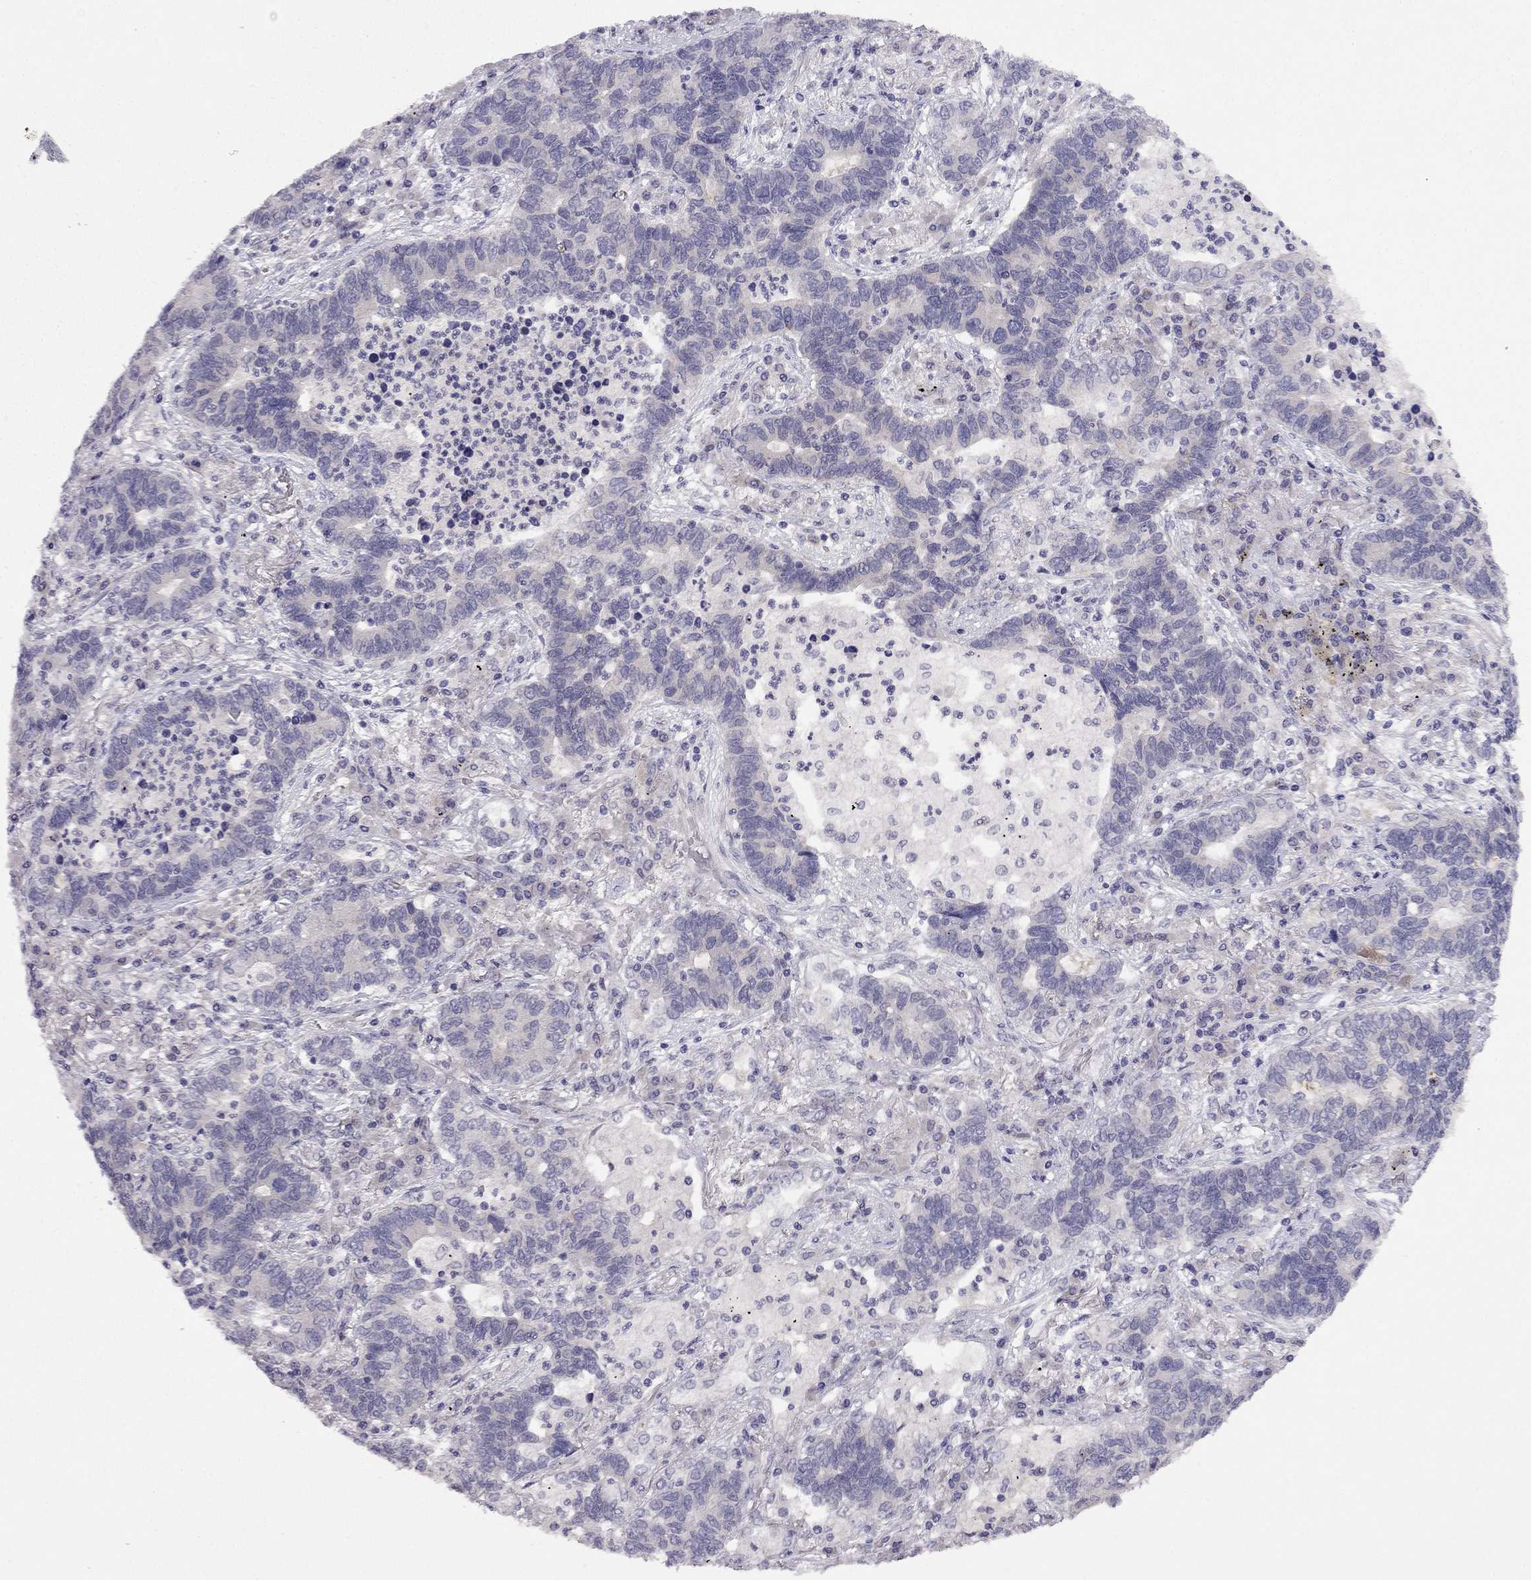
{"staining": {"intensity": "negative", "quantity": "none", "location": "none"}, "tissue": "lung cancer", "cell_type": "Tumor cells", "image_type": "cancer", "snomed": [{"axis": "morphology", "description": "Adenocarcinoma, NOS"}, {"axis": "topography", "description": "Lung"}], "caption": "Lung adenocarcinoma stained for a protein using IHC reveals no expression tumor cells.", "gene": "C16orf89", "patient": {"sex": "female", "age": 57}}